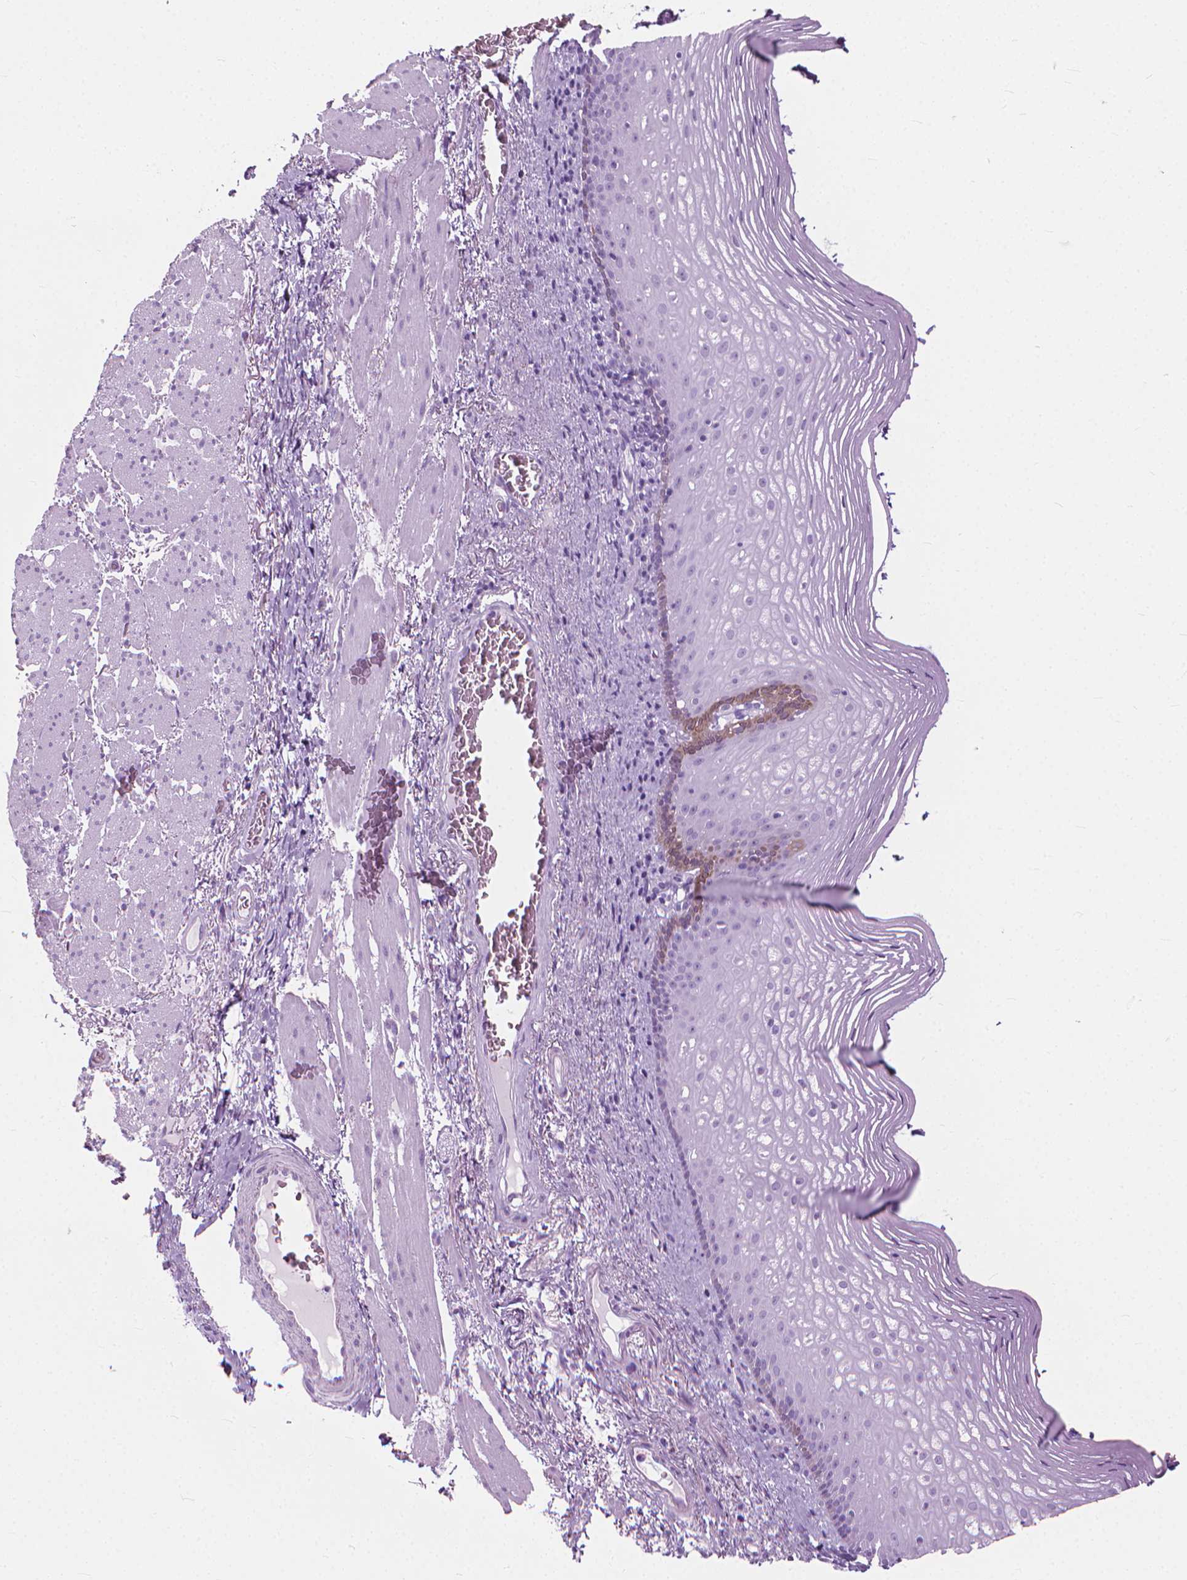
{"staining": {"intensity": "moderate", "quantity": "<25%", "location": "cytoplasmic/membranous"}, "tissue": "esophagus", "cell_type": "Squamous epithelial cells", "image_type": "normal", "snomed": [{"axis": "morphology", "description": "Normal tissue, NOS"}, {"axis": "topography", "description": "Esophagus"}], "caption": "Protein staining of benign esophagus shows moderate cytoplasmic/membranous expression in about <25% of squamous epithelial cells. (brown staining indicates protein expression, while blue staining denotes nuclei).", "gene": "HTR2B", "patient": {"sex": "male", "age": 76}}